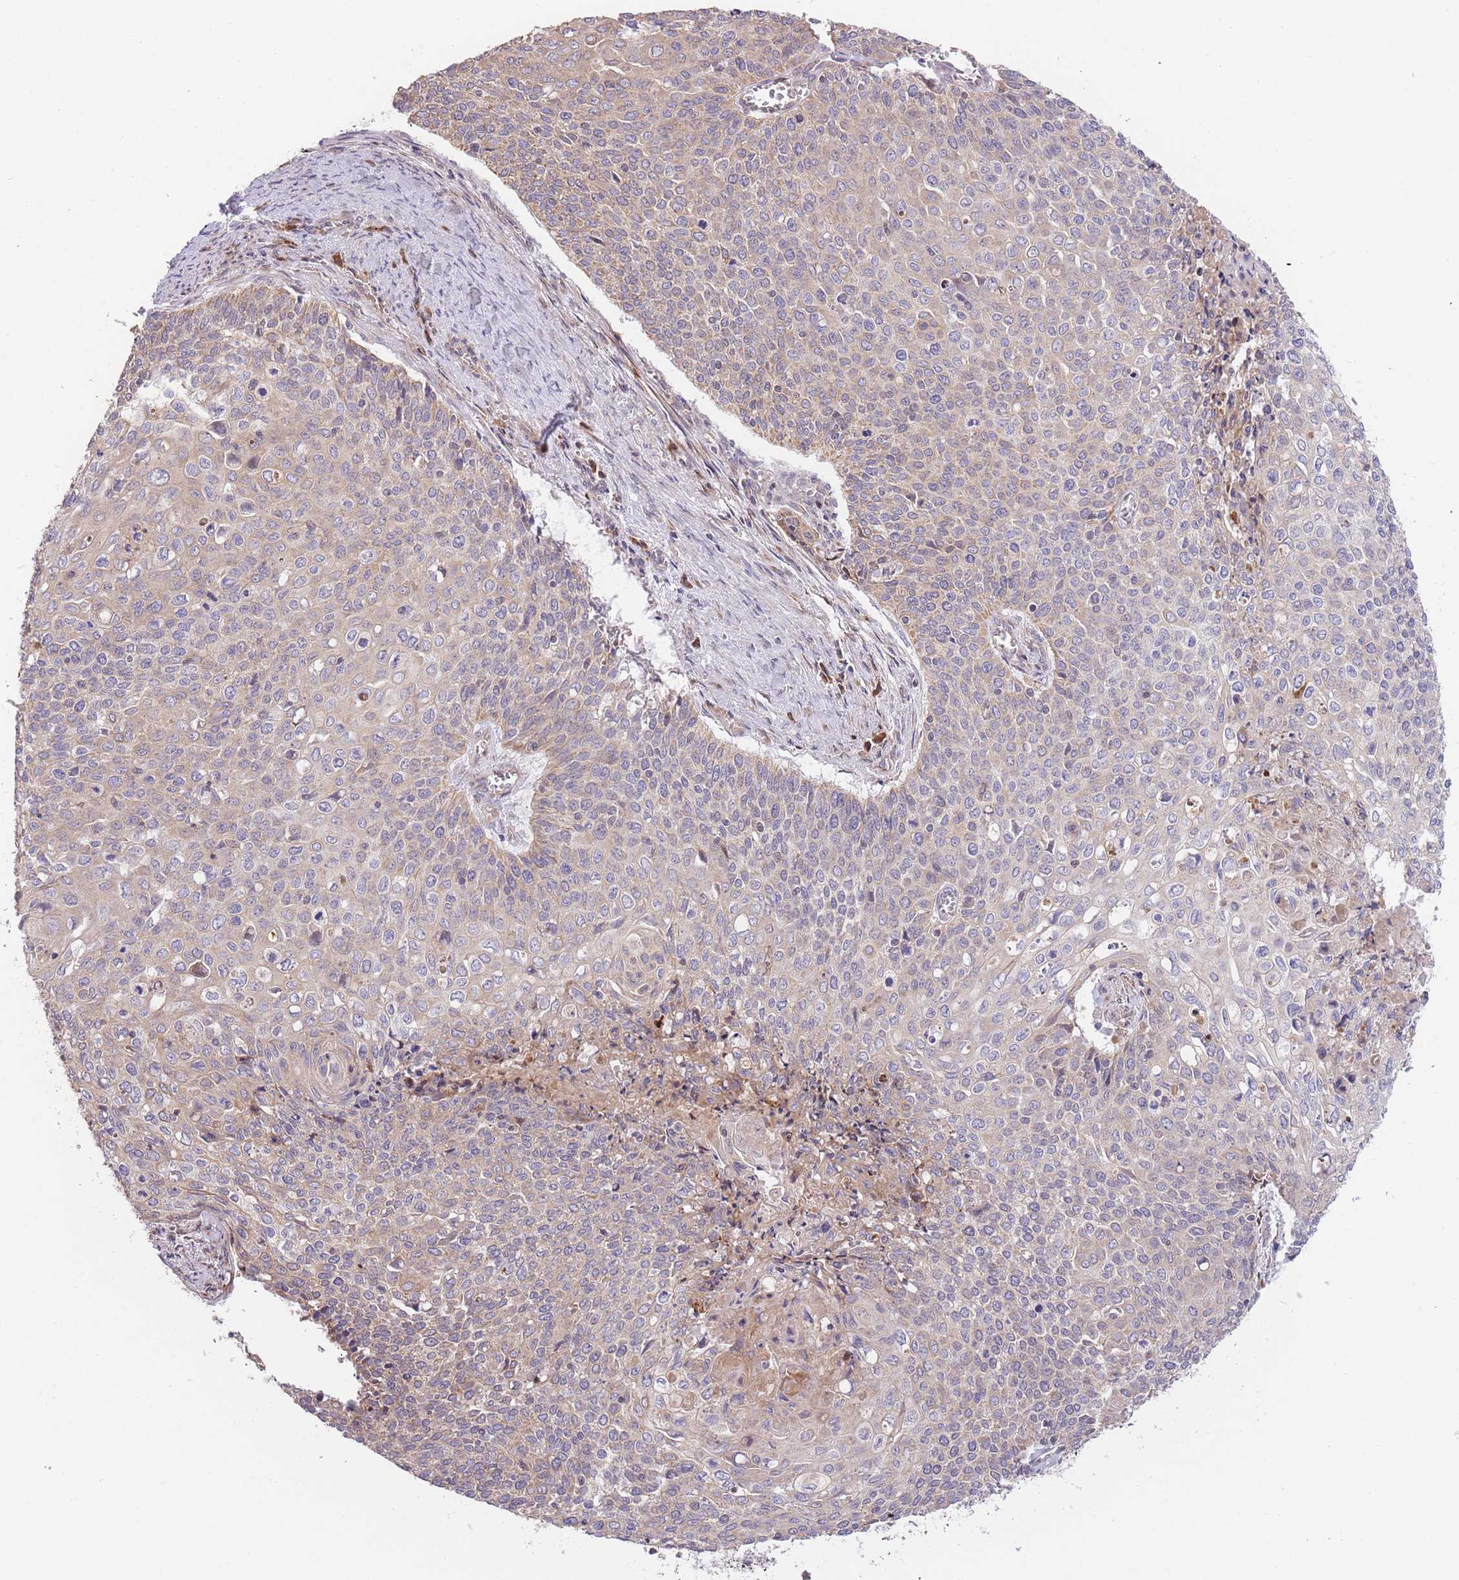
{"staining": {"intensity": "weak", "quantity": "25%-75%", "location": "cytoplasmic/membranous"}, "tissue": "cervical cancer", "cell_type": "Tumor cells", "image_type": "cancer", "snomed": [{"axis": "morphology", "description": "Squamous cell carcinoma, NOS"}, {"axis": "topography", "description": "Cervix"}], "caption": "Immunohistochemical staining of human cervical cancer (squamous cell carcinoma) displays low levels of weak cytoplasmic/membranous protein expression in about 25%-75% of tumor cells.", "gene": "BOLA2B", "patient": {"sex": "female", "age": 39}}